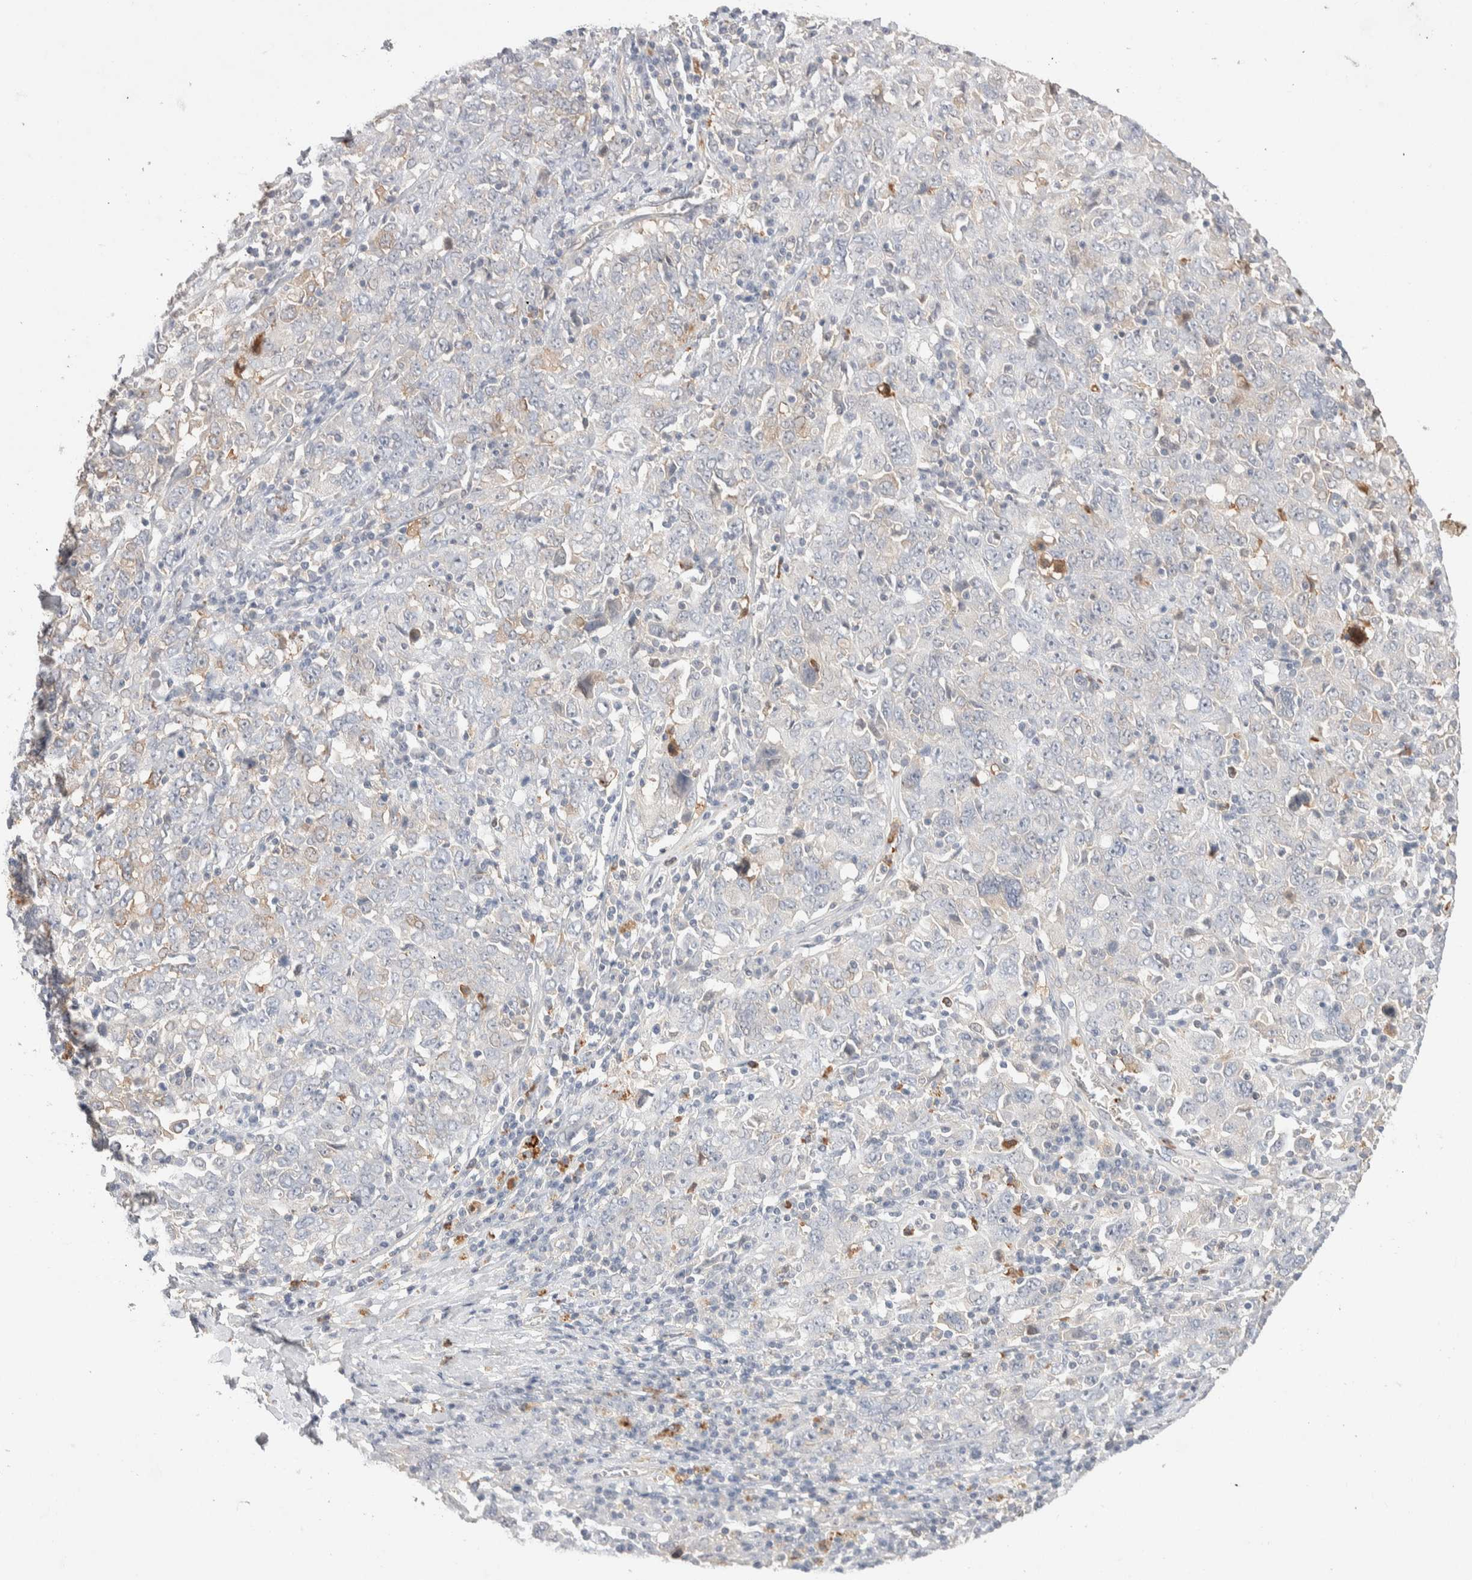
{"staining": {"intensity": "negative", "quantity": "none", "location": "none"}, "tissue": "ovarian cancer", "cell_type": "Tumor cells", "image_type": "cancer", "snomed": [{"axis": "morphology", "description": "Carcinoma, endometroid"}, {"axis": "topography", "description": "Ovary"}], "caption": "High magnification brightfield microscopy of ovarian cancer (endometroid carcinoma) stained with DAB (3,3'-diaminobenzidine) (brown) and counterstained with hematoxylin (blue): tumor cells show no significant expression.", "gene": "FFAR2", "patient": {"sex": "female", "age": 62}}